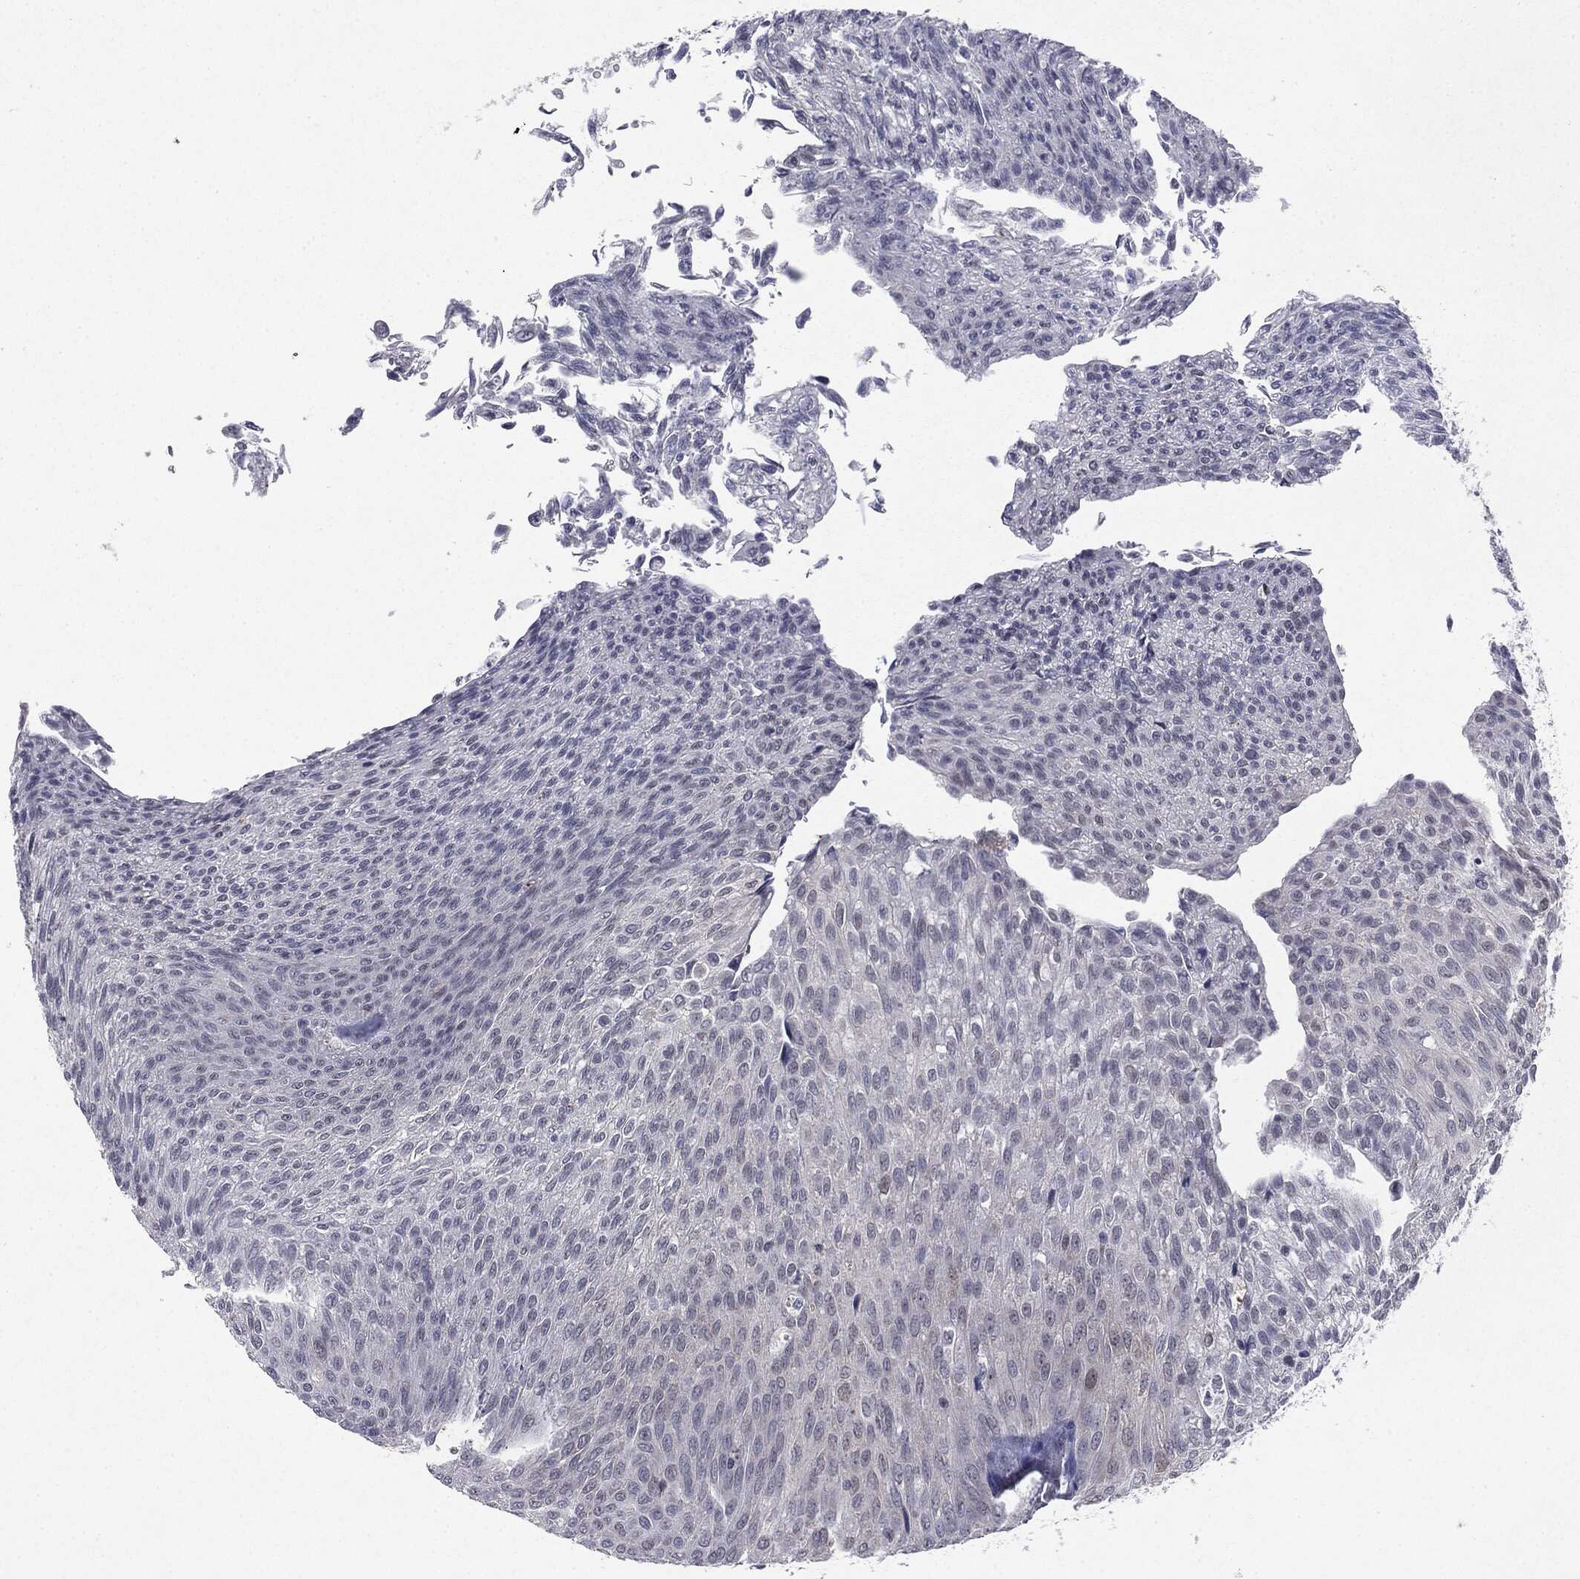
{"staining": {"intensity": "negative", "quantity": "none", "location": "none"}, "tissue": "urothelial cancer", "cell_type": "Tumor cells", "image_type": "cancer", "snomed": [{"axis": "morphology", "description": "Urothelial carcinoma, Low grade"}, {"axis": "topography", "description": "Ureter, NOS"}, {"axis": "topography", "description": "Urinary bladder"}], "caption": "This is an immunohistochemistry (IHC) image of human urothelial carcinoma (low-grade). There is no expression in tumor cells.", "gene": "KIF2C", "patient": {"sex": "male", "age": 78}}